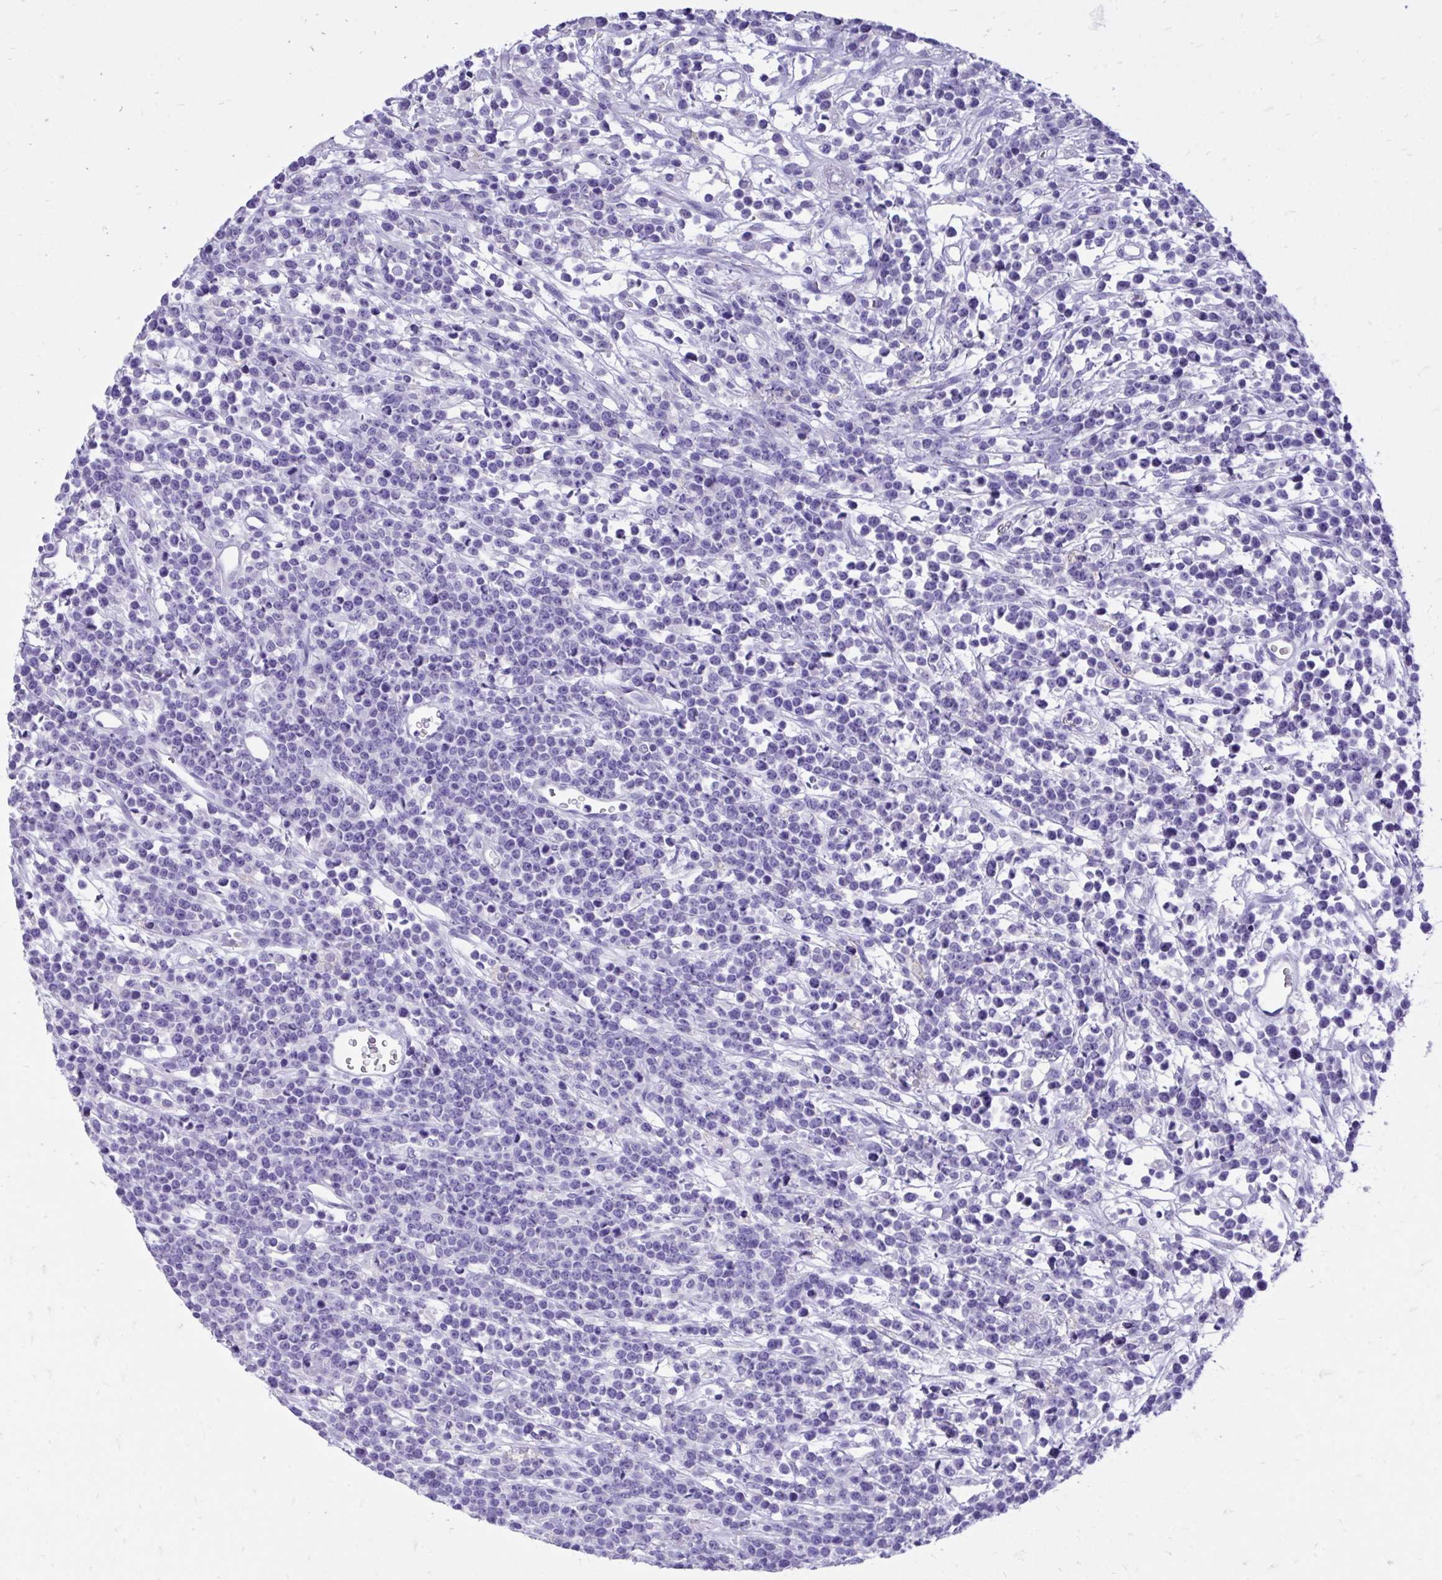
{"staining": {"intensity": "negative", "quantity": "none", "location": "none"}, "tissue": "lymphoma", "cell_type": "Tumor cells", "image_type": "cancer", "snomed": [{"axis": "morphology", "description": "Malignant lymphoma, non-Hodgkin's type, High grade"}, {"axis": "topography", "description": "Ovary"}], "caption": "A micrograph of lymphoma stained for a protein exhibits no brown staining in tumor cells.", "gene": "MON1A", "patient": {"sex": "female", "age": 56}}